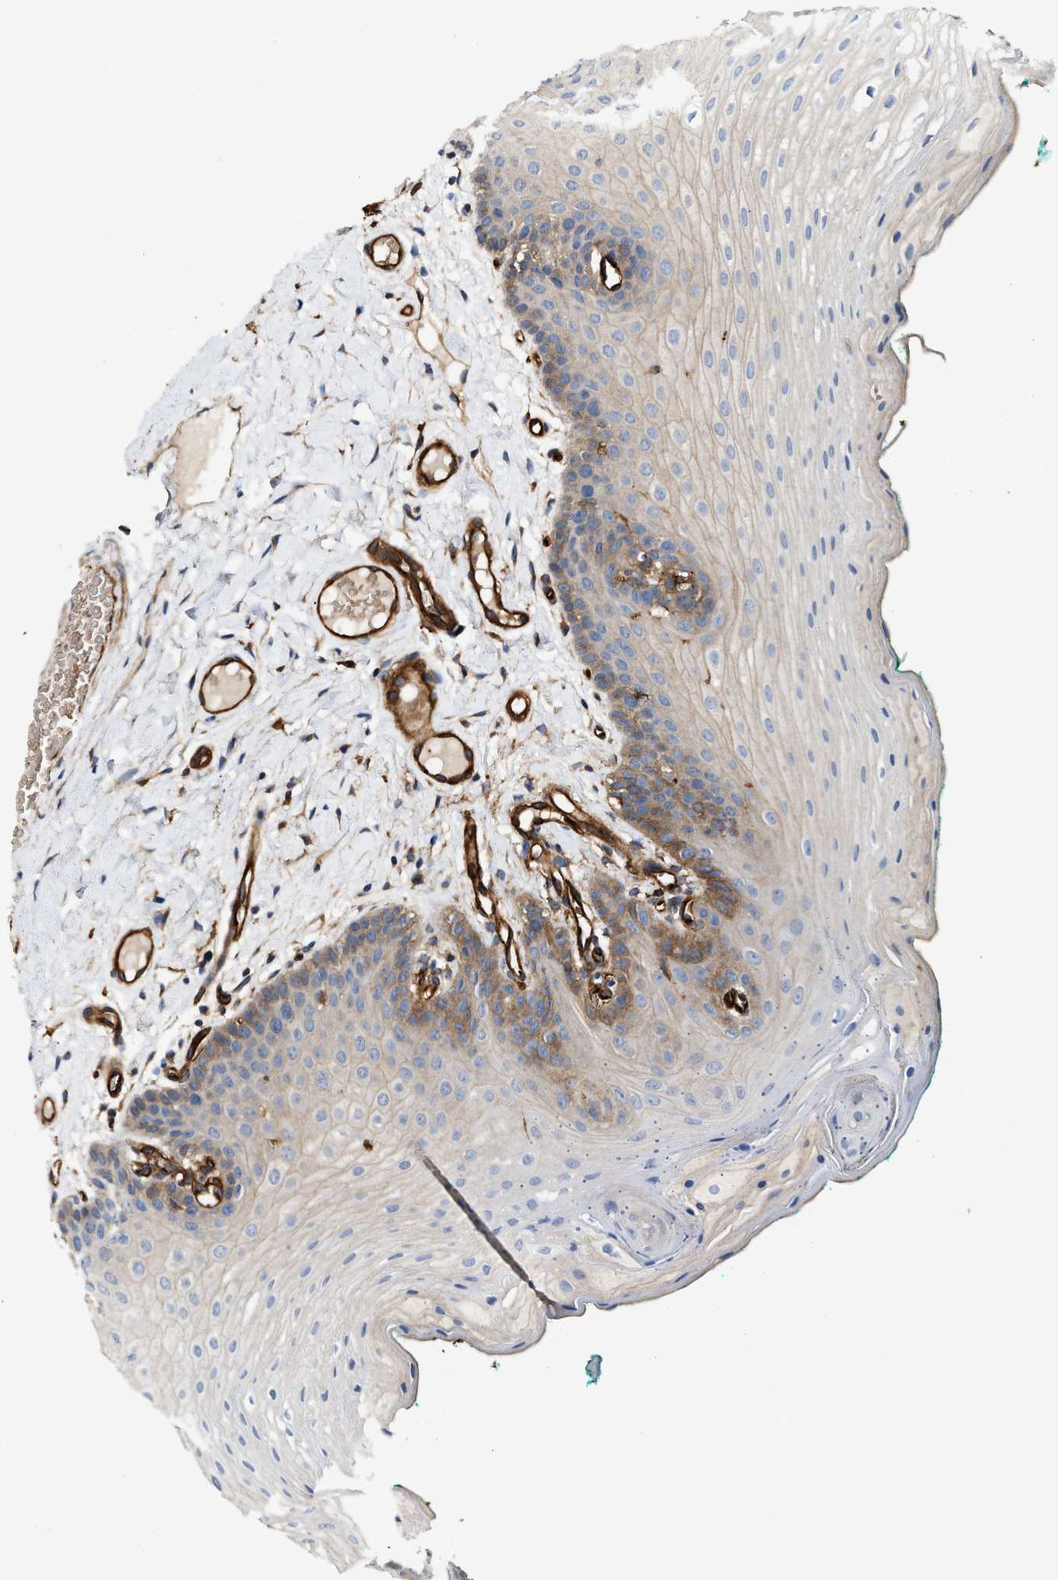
{"staining": {"intensity": "moderate", "quantity": "25%-75%", "location": "cytoplasmic/membranous"}, "tissue": "oral mucosa", "cell_type": "Squamous epithelial cells", "image_type": "normal", "snomed": [{"axis": "morphology", "description": "Normal tissue, NOS"}, {"axis": "topography", "description": "Oral tissue"}], "caption": "Oral mucosa stained with DAB (3,3'-diaminobenzidine) immunohistochemistry exhibits medium levels of moderate cytoplasmic/membranous expression in about 25%-75% of squamous epithelial cells. (DAB (3,3'-diaminobenzidine) = brown stain, brightfield microscopy at high magnification).", "gene": "HIP1", "patient": {"sex": "male", "age": 58}}